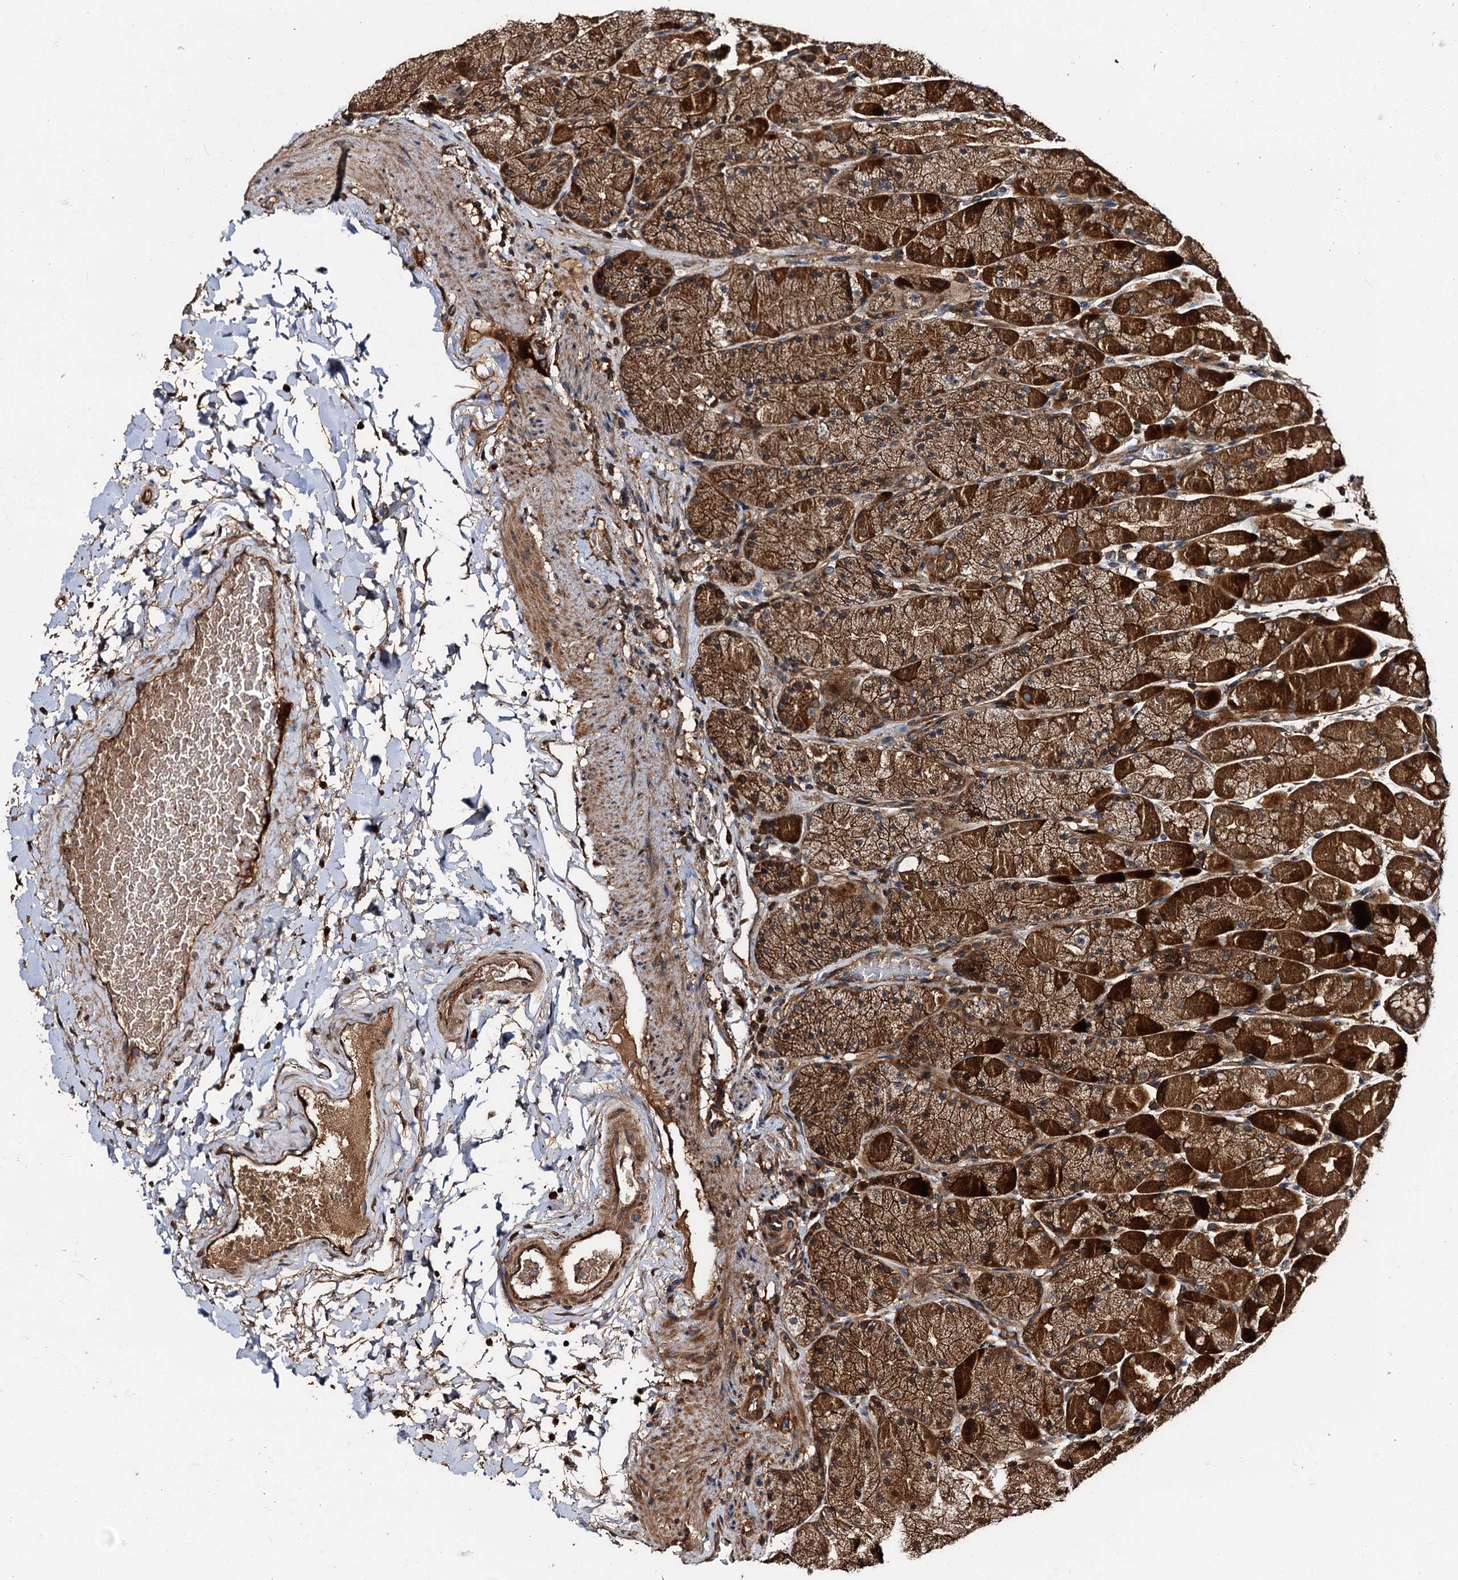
{"staining": {"intensity": "strong", "quantity": ">75%", "location": "cytoplasmic/membranous,nuclear"}, "tissue": "stomach", "cell_type": "Glandular cells", "image_type": "normal", "snomed": [{"axis": "morphology", "description": "Normal tissue, NOS"}, {"axis": "topography", "description": "Stomach, upper"}, {"axis": "topography", "description": "Stomach, lower"}], "caption": "Protein expression by immunohistochemistry (IHC) displays strong cytoplasmic/membranous,nuclear expression in about >75% of glandular cells in unremarkable stomach. The protein is shown in brown color, while the nuclei are stained blue.", "gene": "PEX5", "patient": {"sex": "male", "age": 67}}